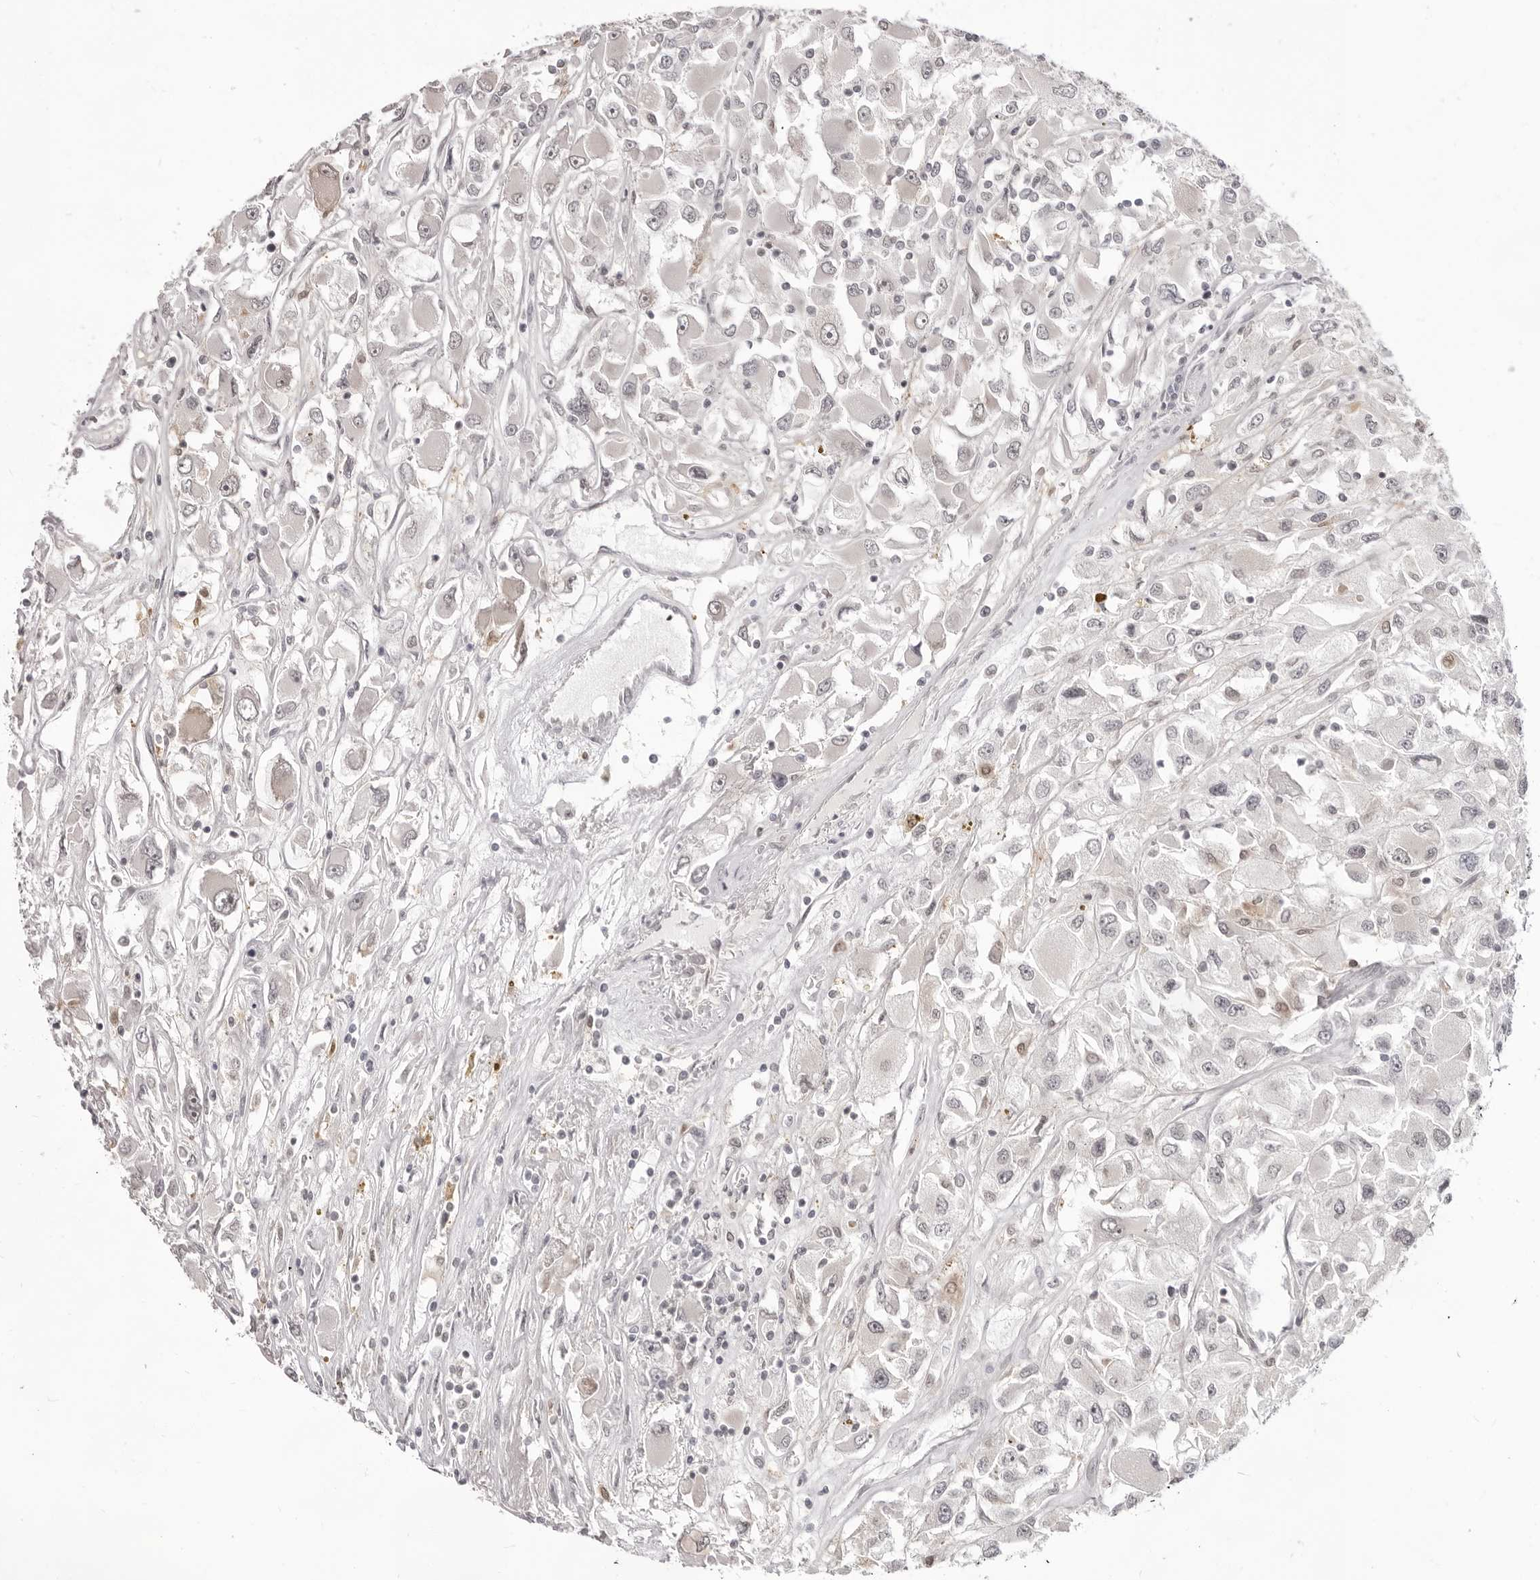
{"staining": {"intensity": "negative", "quantity": "none", "location": "none"}, "tissue": "renal cancer", "cell_type": "Tumor cells", "image_type": "cancer", "snomed": [{"axis": "morphology", "description": "Adenocarcinoma, NOS"}, {"axis": "topography", "description": "Kidney"}], "caption": "IHC photomicrograph of neoplastic tissue: renal adenocarcinoma stained with DAB reveals no significant protein staining in tumor cells.", "gene": "SRGAP2", "patient": {"sex": "female", "age": 52}}